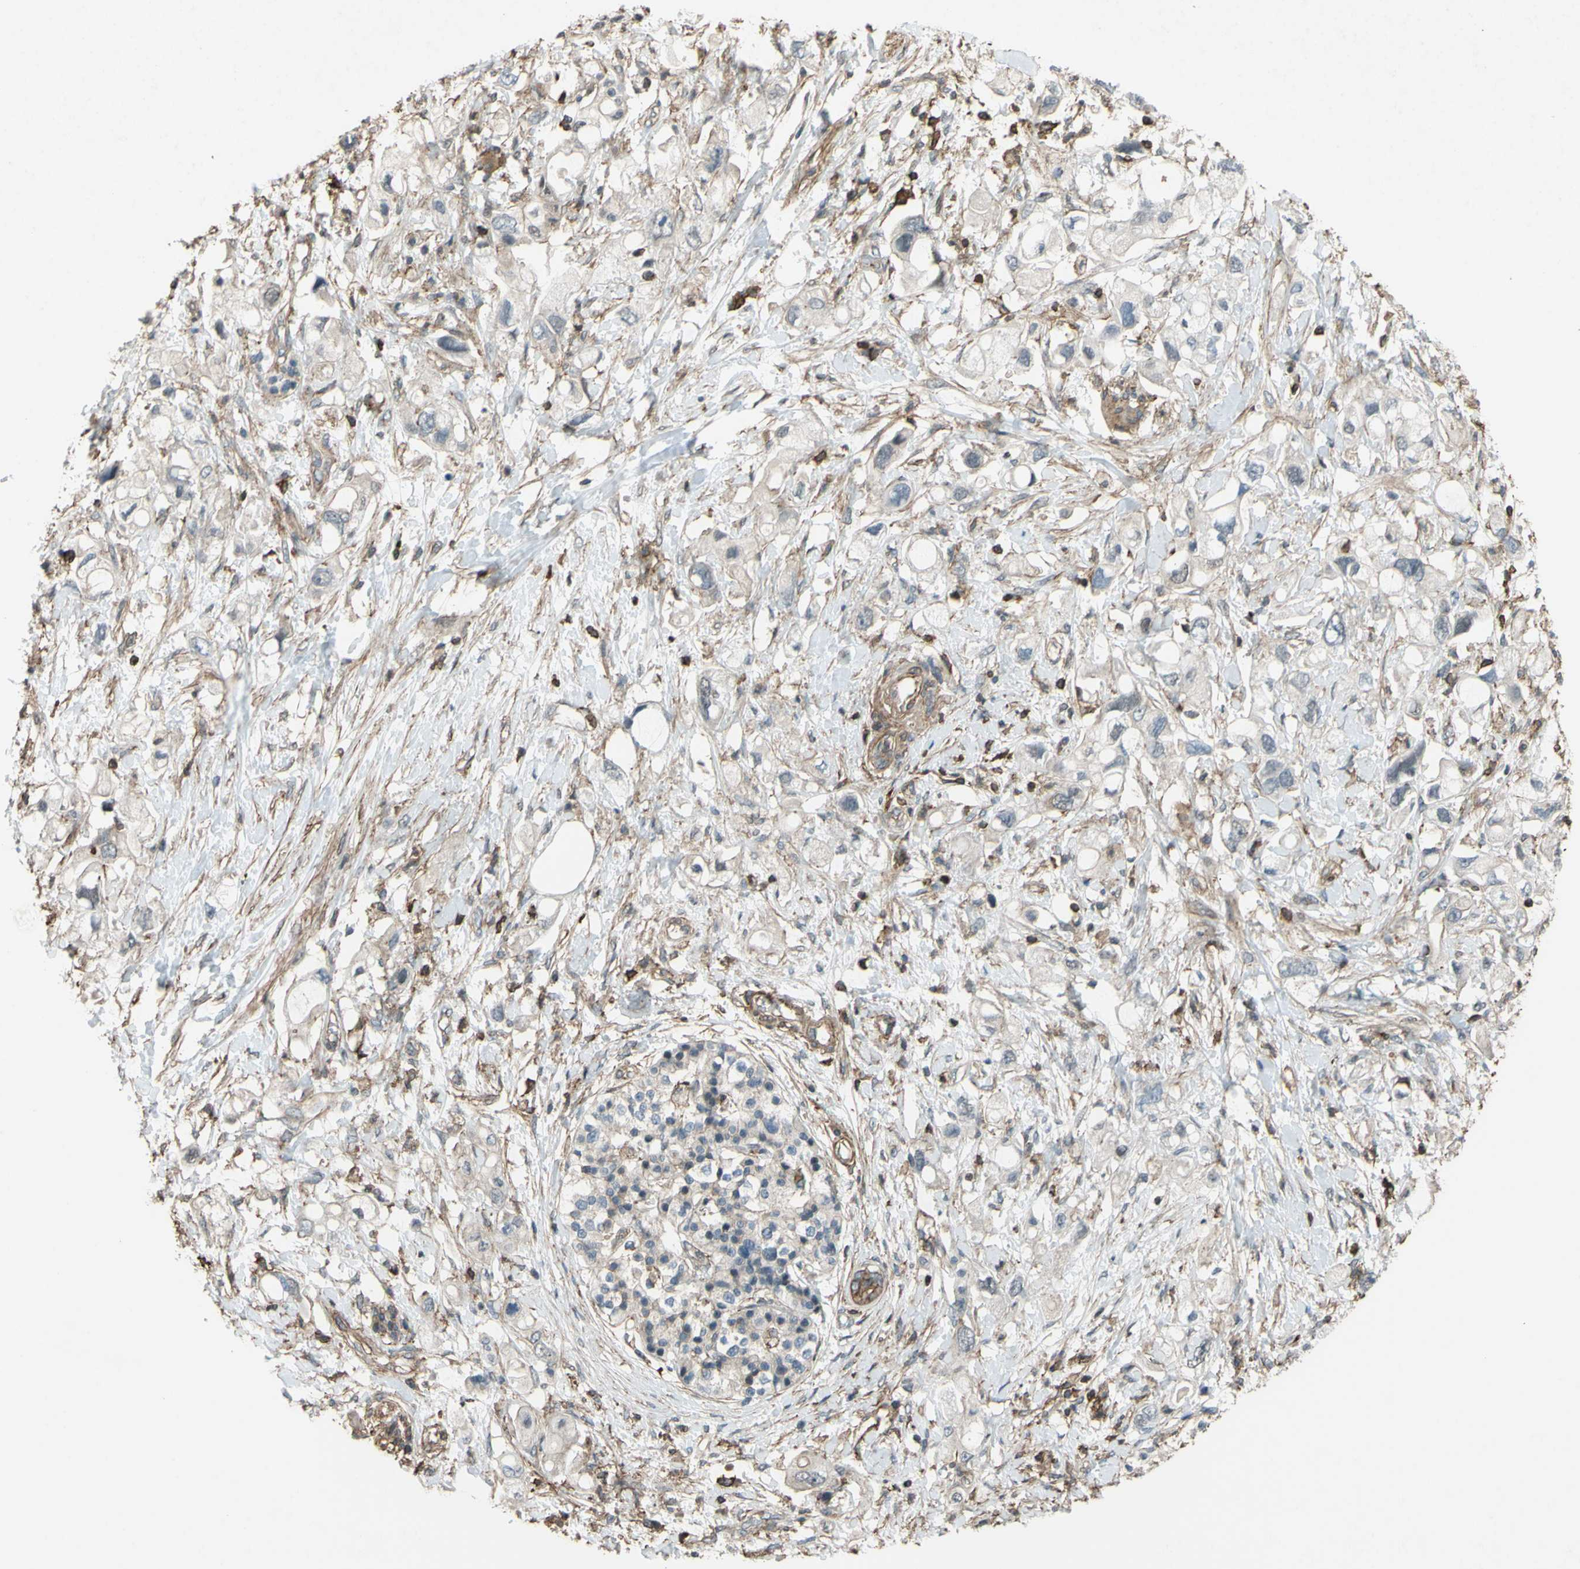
{"staining": {"intensity": "negative", "quantity": "none", "location": "none"}, "tissue": "pancreatic cancer", "cell_type": "Tumor cells", "image_type": "cancer", "snomed": [{"axis": "morphology", "description": "Adenocarcinoma, NOS"}, {"axis": "topography", "description": "Pancreas"}], "caption": "Tumor cells show no significant expression in pancreatic cancer.", "gene": "ADD3", "patient": {"sex": "female", "age": 56}}